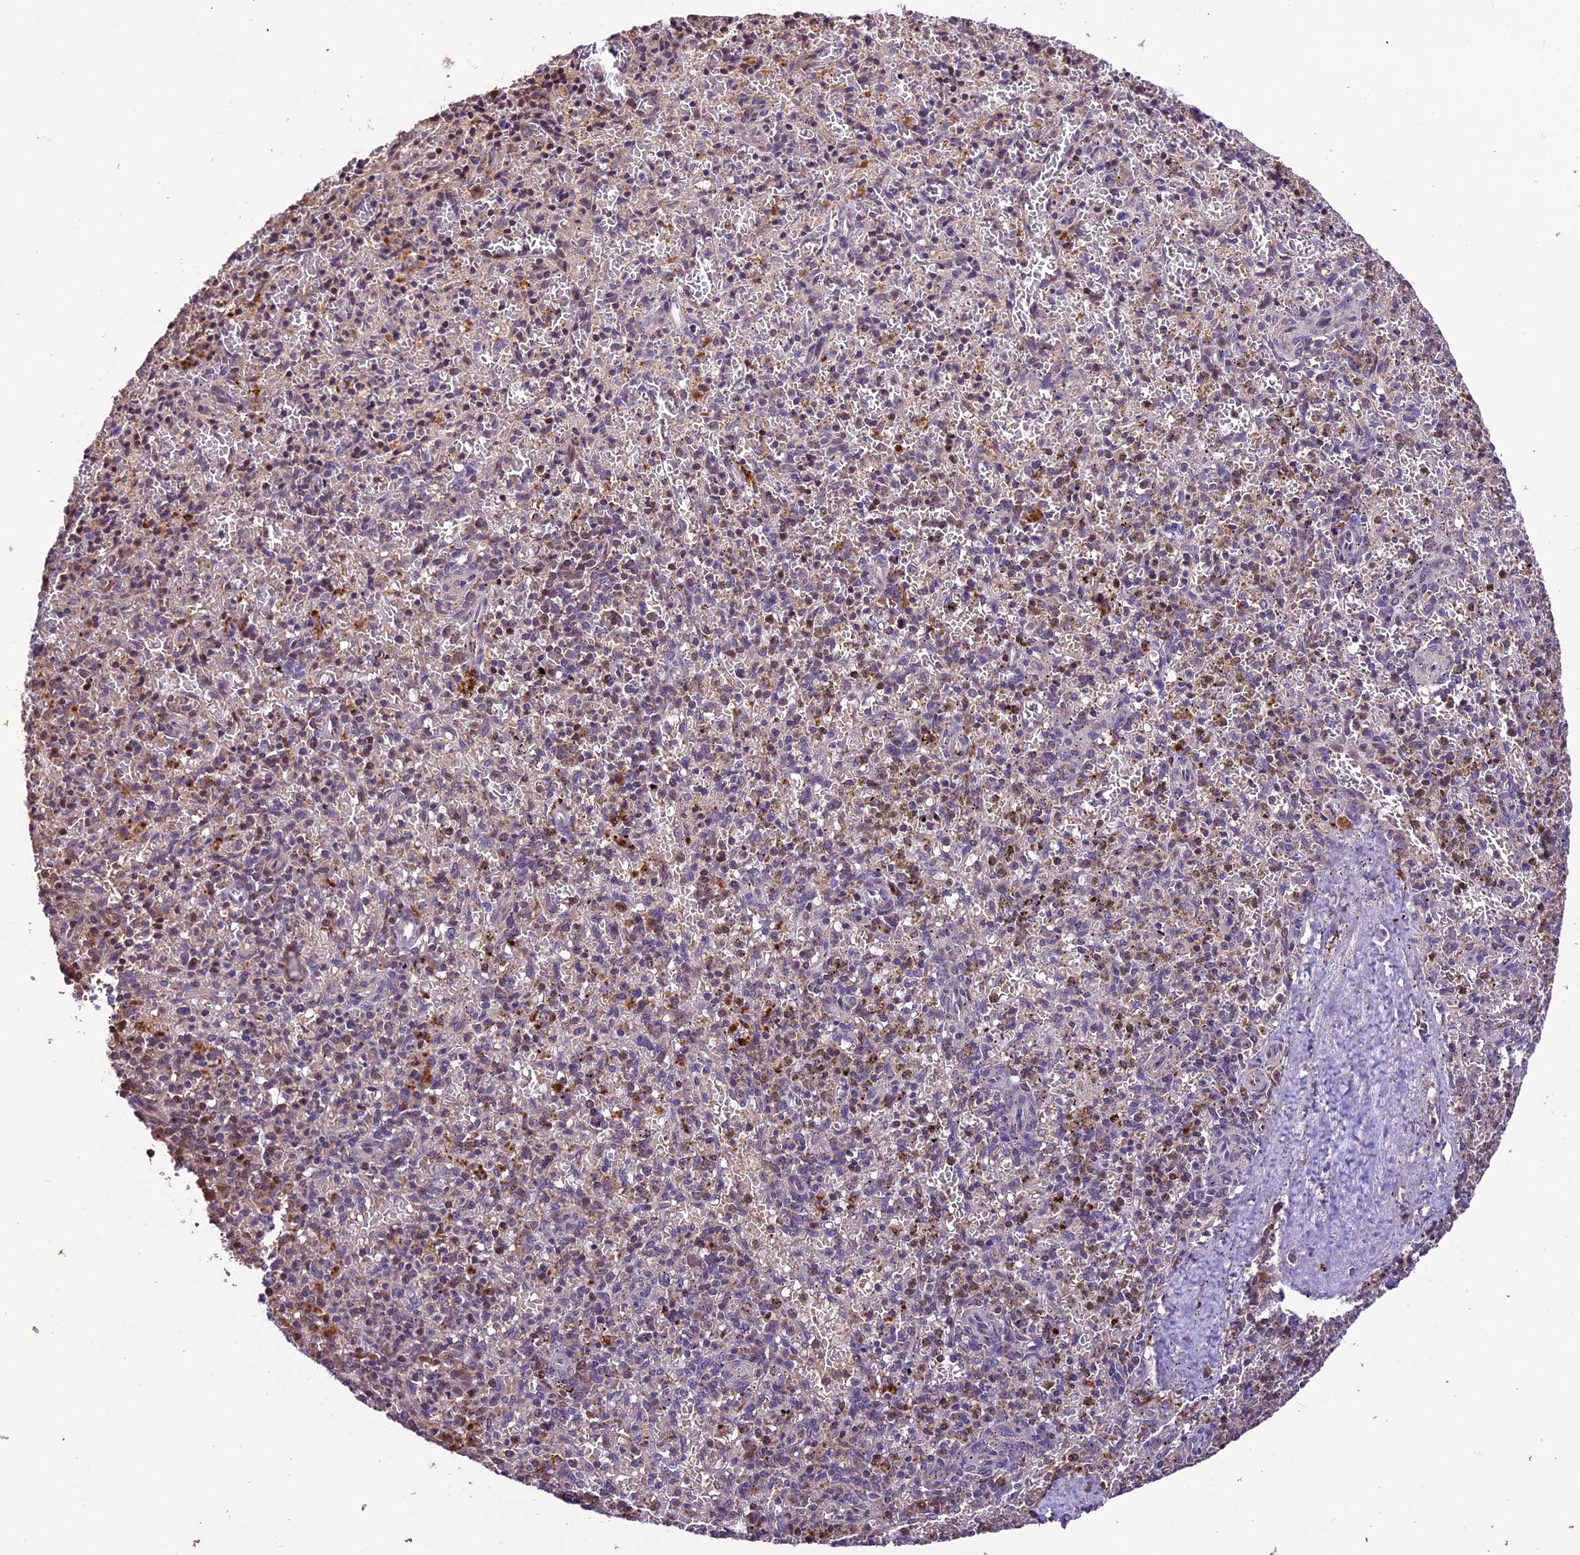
{"staining": {"intensity": "negative", "quantity": "none", "location": "none"}, "tissue": "spleen", "cell_type": "Cells in red pulp", "image_type": "normal", "snomed": [{"axis": "morphology", "description": "Normal tissue, NOS"}, {"axis": "topography", "description": "Spleen"}], "caption": "Immunohistochemistry of benign human spleen demonstrates no staining in cells in red pulp. (Stains: DAB (3,3'-diaminobenzidine) immunohistochemistry (IHC) with hematoxylin counter stain, Microscopy: brightfield microscopy at high magnification).", "gene": "DGKH", "patient": {"sex": "male", "age": 72}}